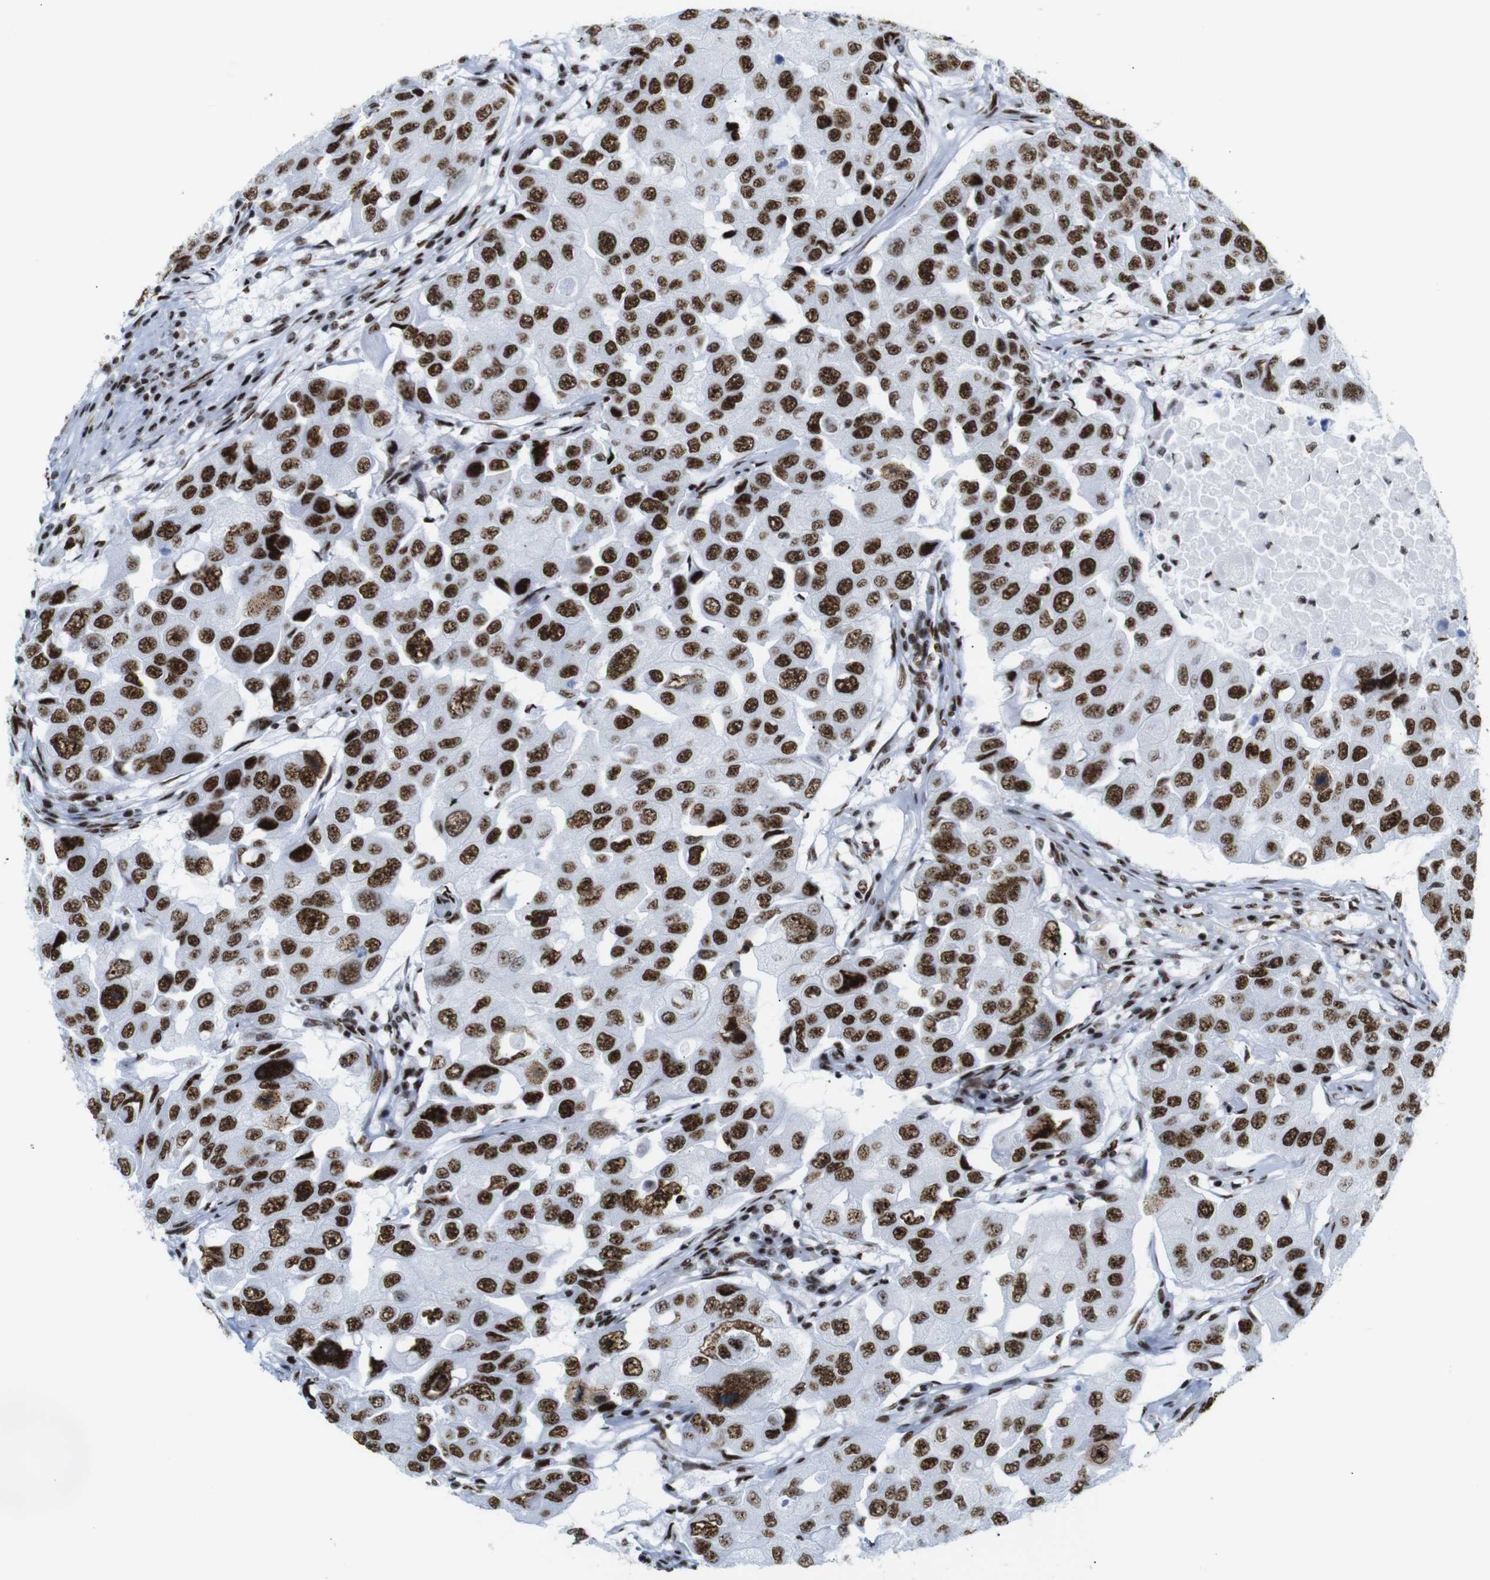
{"staining": {"intensity": "strong", "quantity": ">75%", "location": "nuclear"}, "tissue": "breast cancer", "cell_type": "Tumor cells", "image_type": "cancer", "snomed": [{"axis": "morphology", "description": "Duct carcinoma"}, {"axis": "topography", "description": "Breast"}], "caption": "Protein staining of intraductal carcinoma (breast) tissue reveals strong nuclear positivity in approximately >75% of tumor cells.", "gene": "TRA2B", "patient": {"sex": "female", "age": 27}}